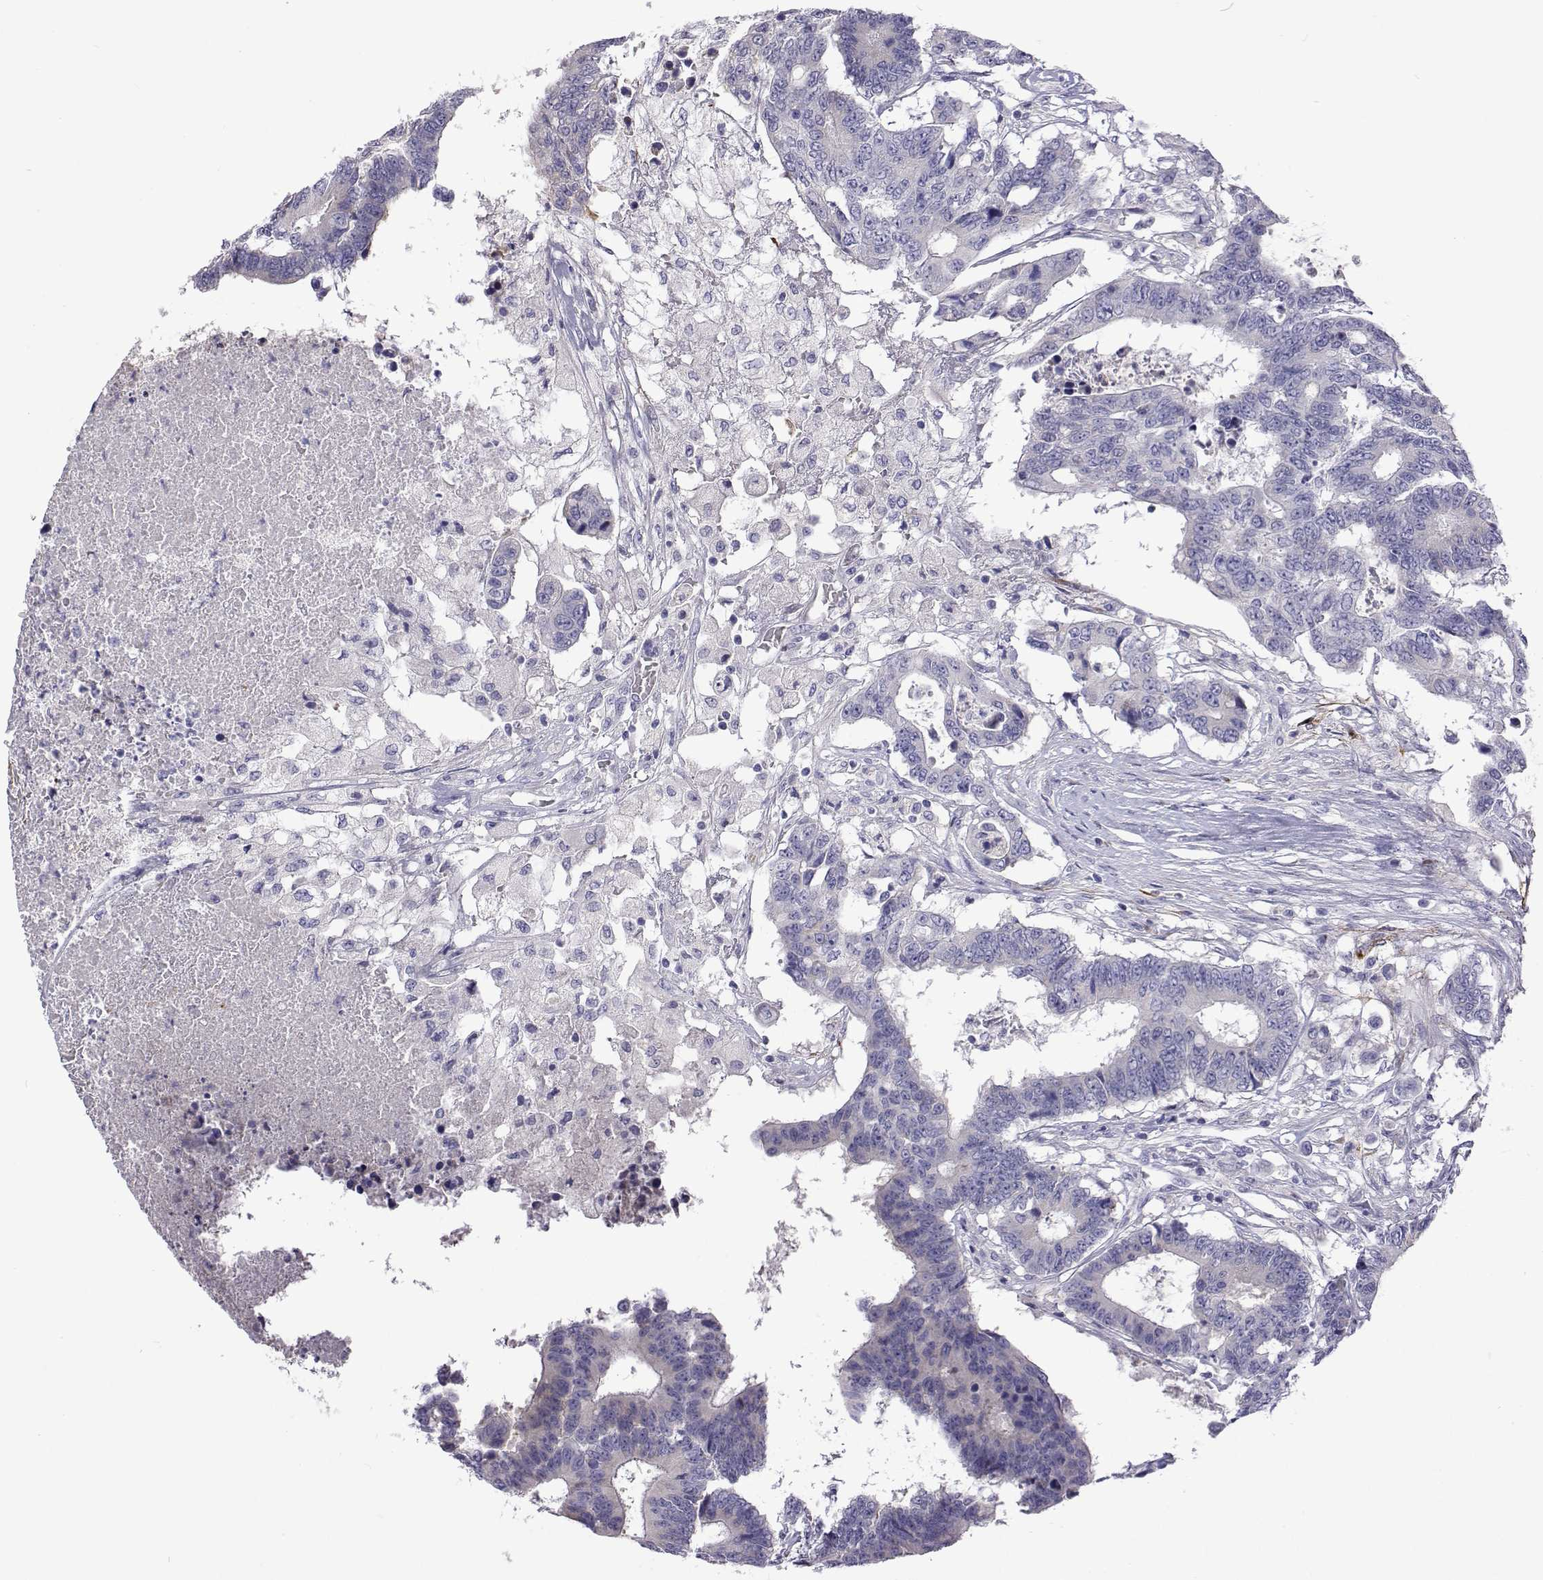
{"staining": {"intensity": "negative", "quantity": "none", "location": "none"}, "tissue": "colorectal cancer", "cell_type": "Tumor cells", "image_type": "cancer", "snomed": [{"axis": "morphology", "description": "Adenocarcinoma, NOS"}, {"axis": "topography", "description": "Colon"}], "caption": "High magnification brightfield microscopy of colorectal cancer (adenocarcinoma) stained with DAB (3,3'-diaminobenzidine) (brown) and counterstained with hematoxylin (blue): tumor cells show no significant positivity.", "gene": "NPR3", "patient": {"sex": "female", "age": 48}}